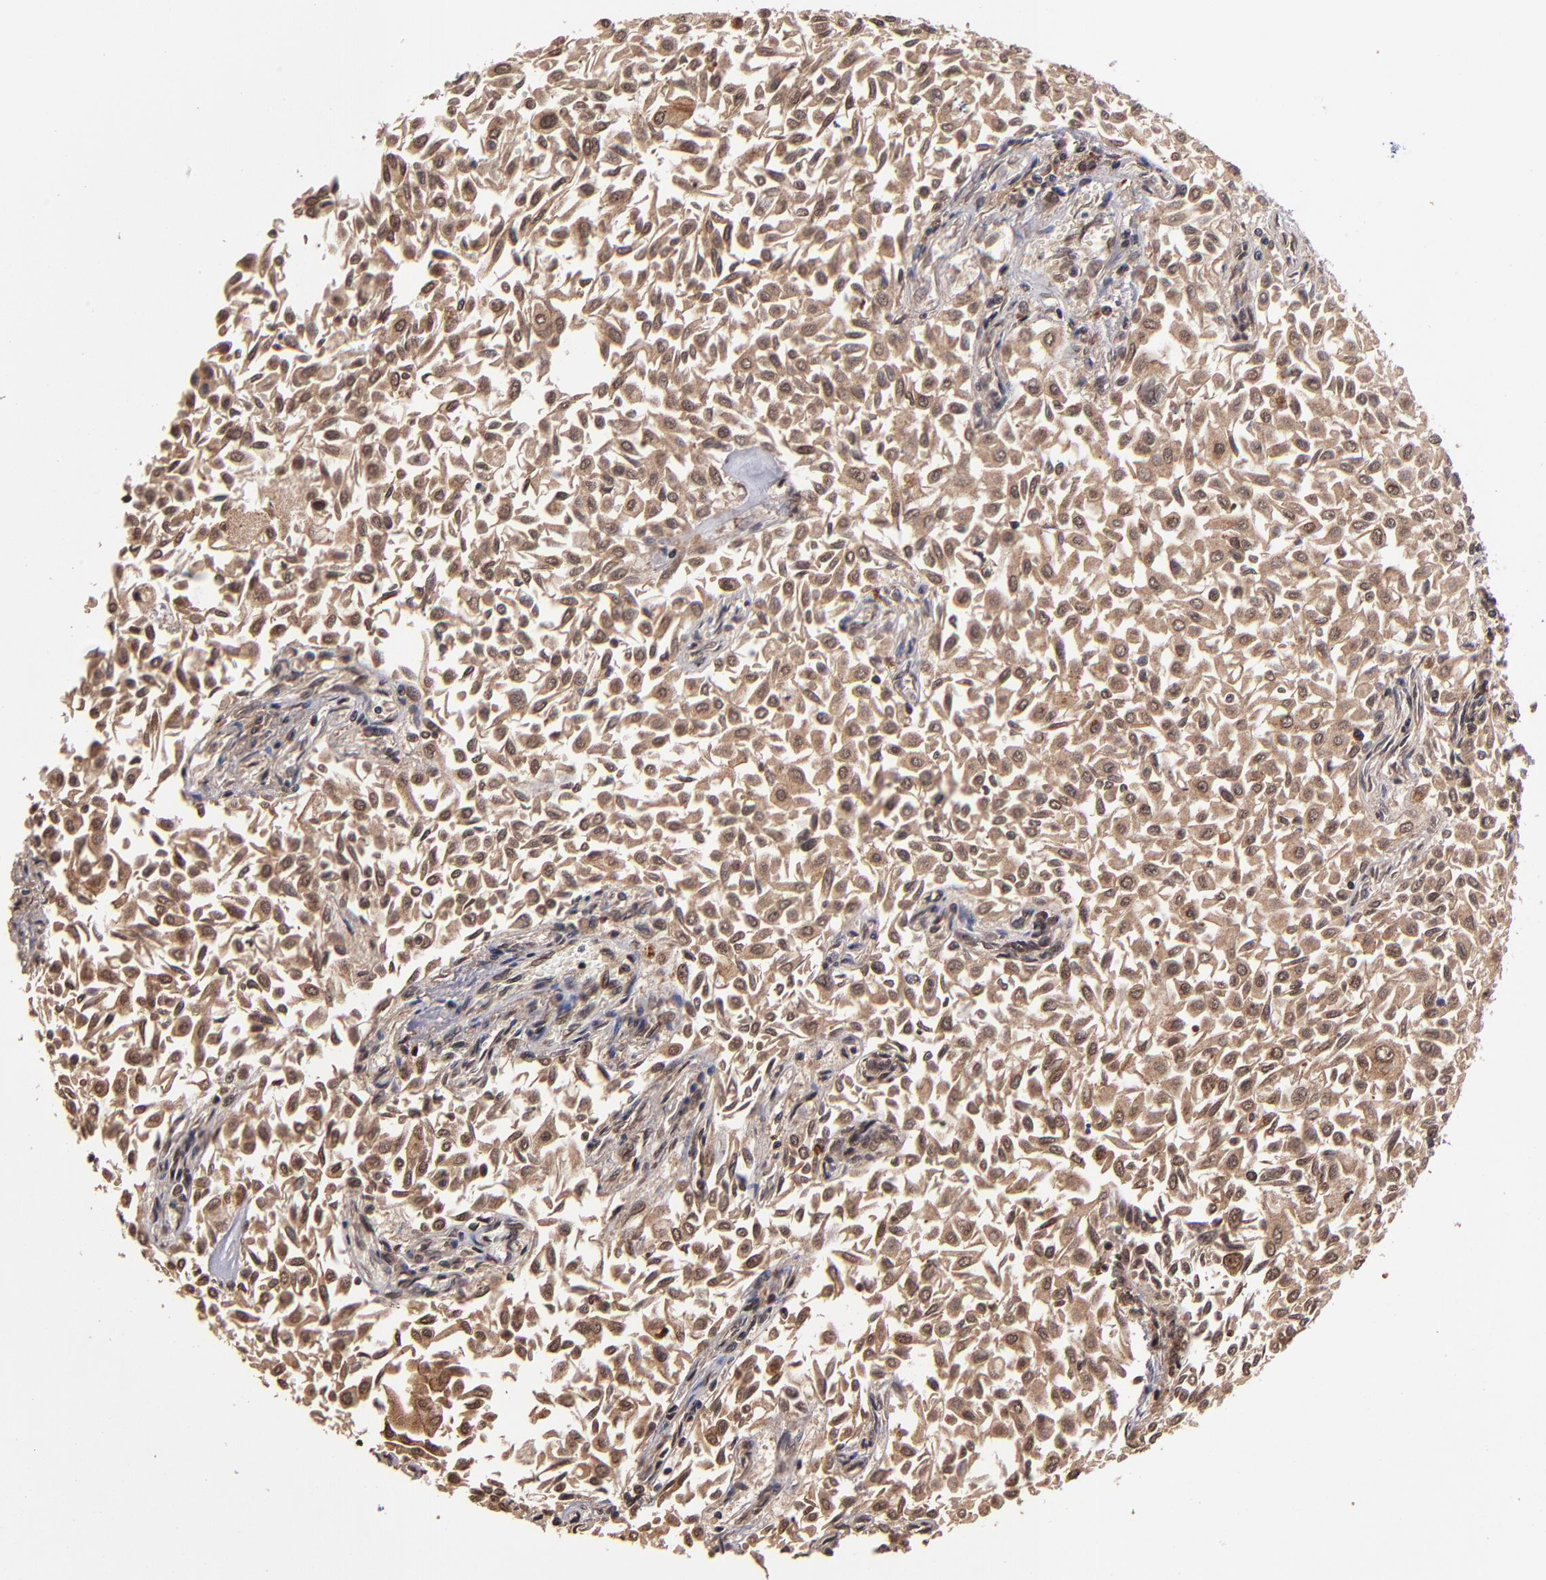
{"staining": {"intensity": "strong", "quantity": ">75%", "location": "cytoplasmic/membranous"}, "tissue": "urothelial cancer", "cell_type": "Tumor cells", "image_type": "cancer", "snomed": [{"axis": "morphology", "description": "Urothelial carcinoma, Low grade"}, {"axis": "topography", "description": "Urinary bladder"}], "caption": "Tumor cells demonstrate high levels of strong cytoplasmic/membranous expression in about >75% of cells in urothelial cancer.", "gene": "NFE2L2", "patient": {"sex": "male", "age": 64}}